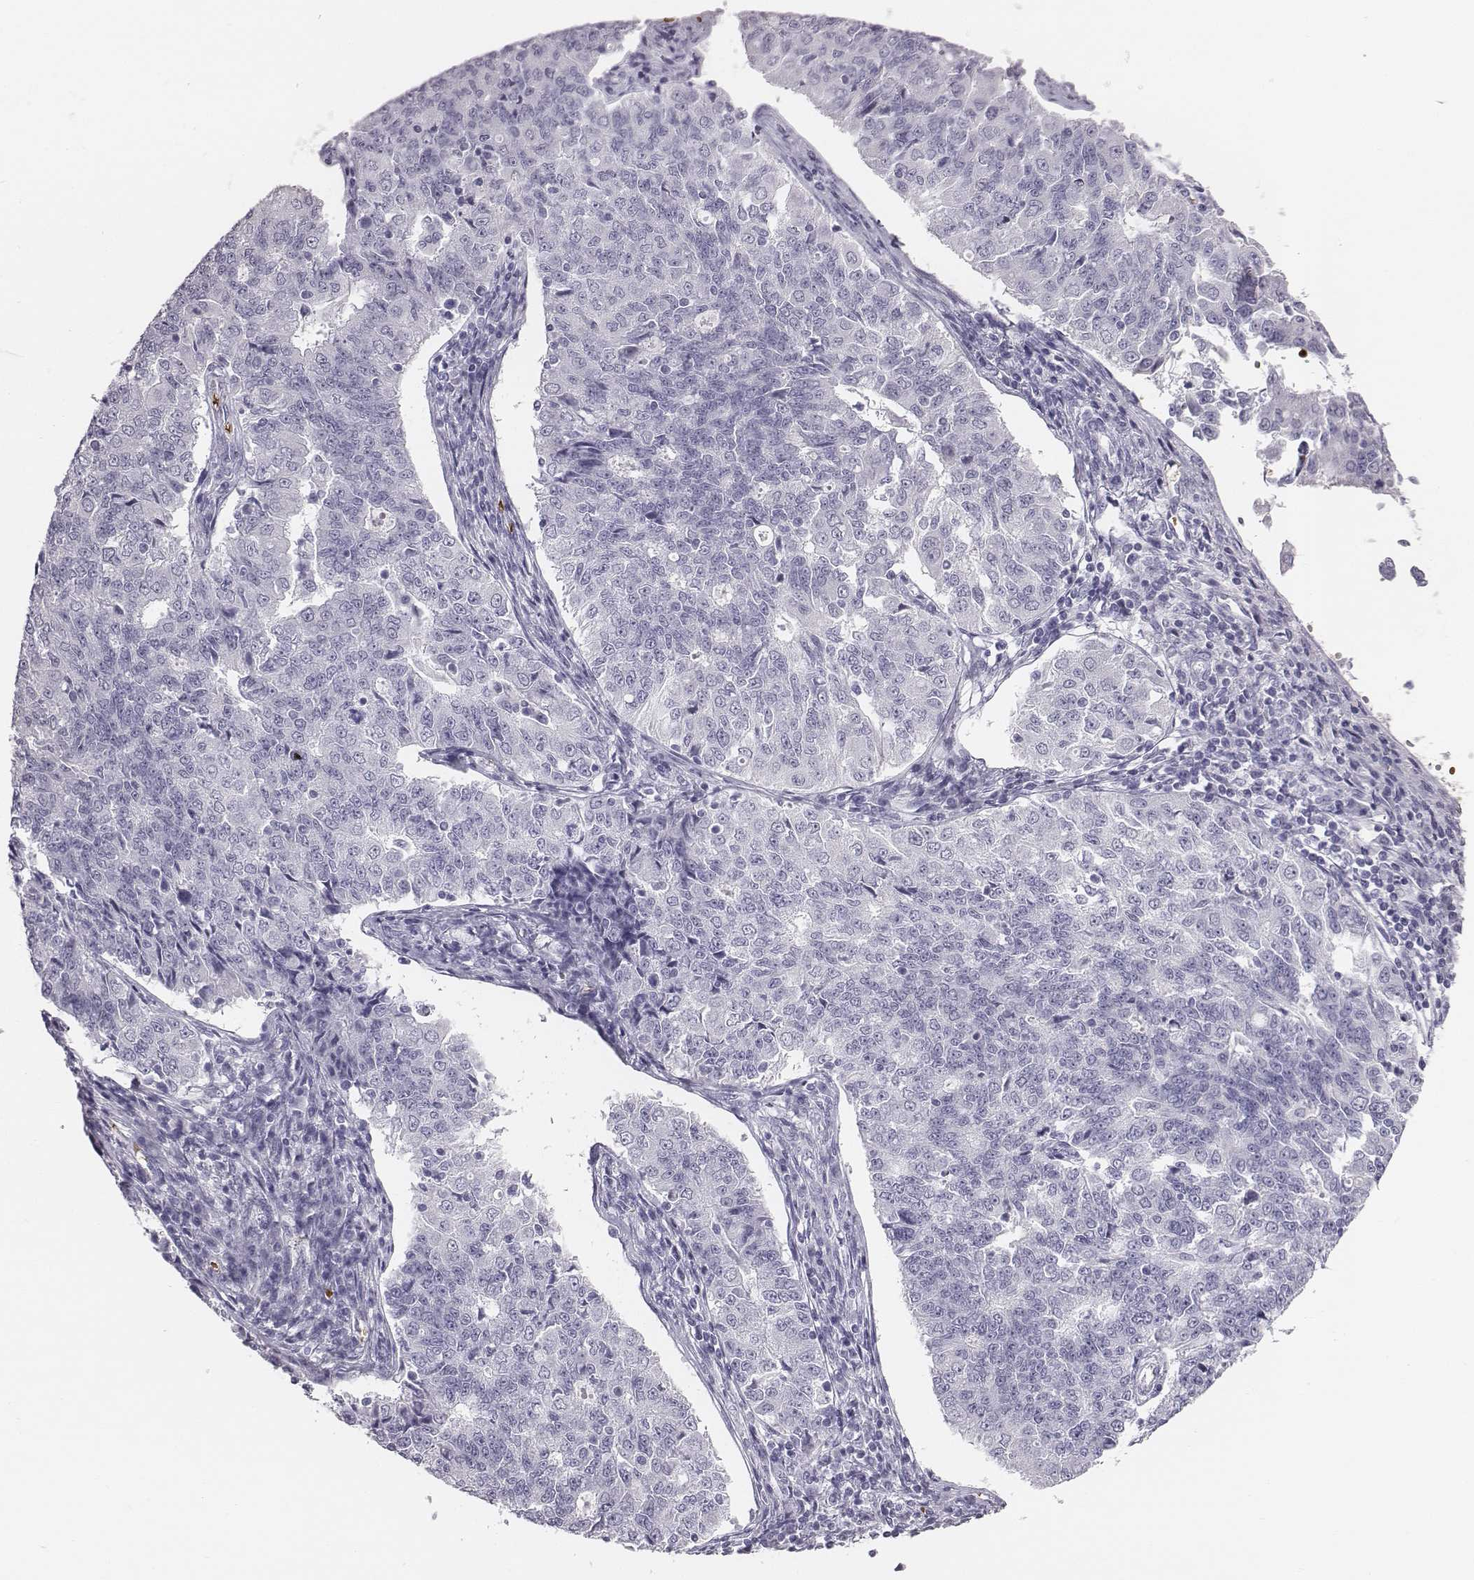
{"staining": {"intensity": "negative", "quantity": "none", "location": "none"}, "tissue": "endometrial cancer", "cell_type": "Tumor cells", "image_type": "cancer", "snomed": [{"axis": "morphology", "description": "Adenocarcinoma, NOS"}, {"axis": "topography", "description": "Endometrium"}], "caption": "DAB immunohistochemical staining of human endometrial cancer (adenocarcinoma) reveals no significant expression in tumor cells.", "gene": "HBZ", "patient": {"sex": "female", "age": 43}}